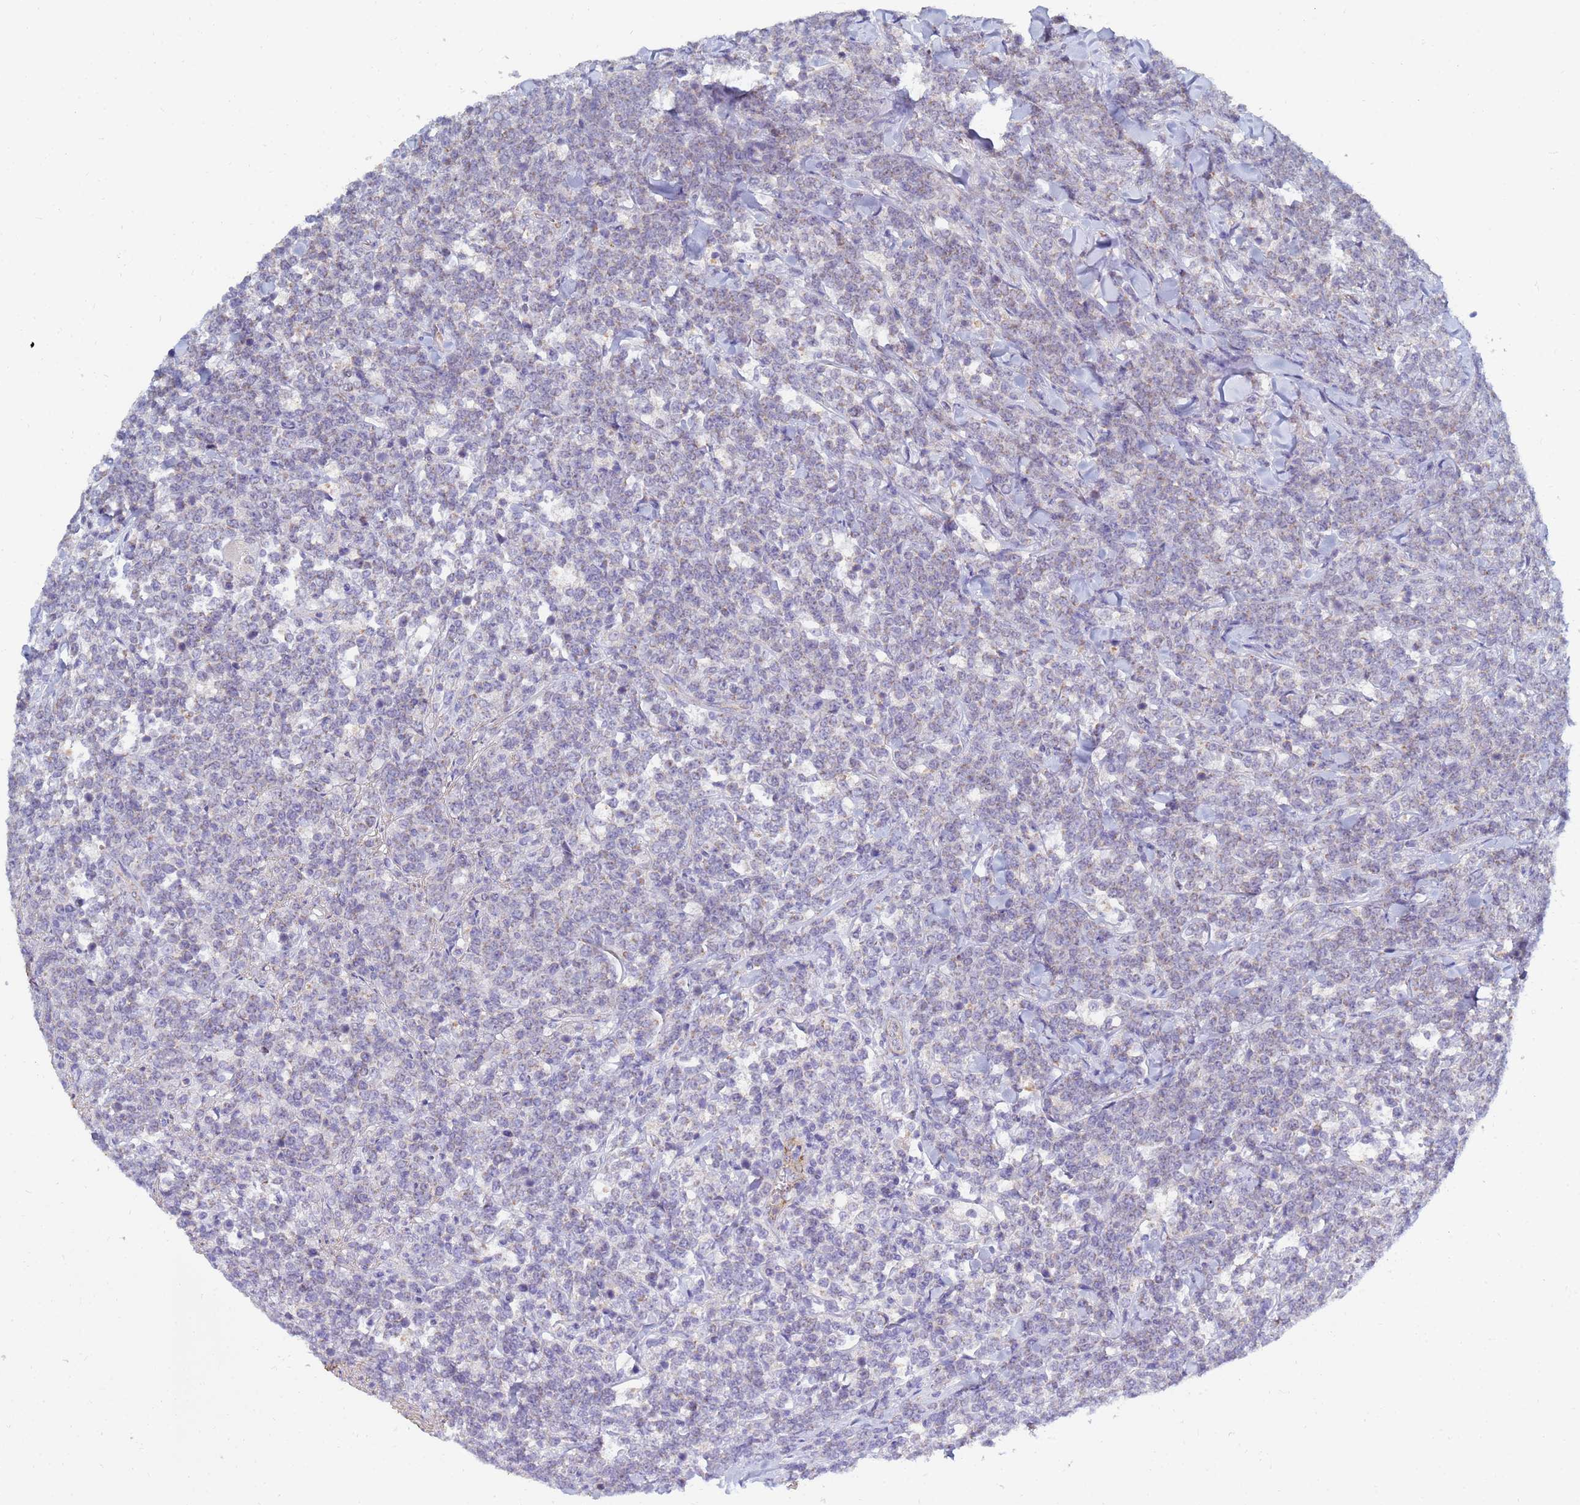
{"staining": {"intensity": "negative", "quantity": "none", "location": "none"}, "tissue": "lymphoma", "cell_type": "Tumor cells", "image_type": "cancer", "snomed": [{"axis": "morphology", "description": "Malignant lymphoma, non-Hodgkin's type, High grade"}, {"axis": "topography", "description": "Small intestine"}], "caption": "Tumor cells are negative for protein expression in human lymphoma.", "gene": "SDR39U1", "patient": {"sex": "male", "age": 8}}